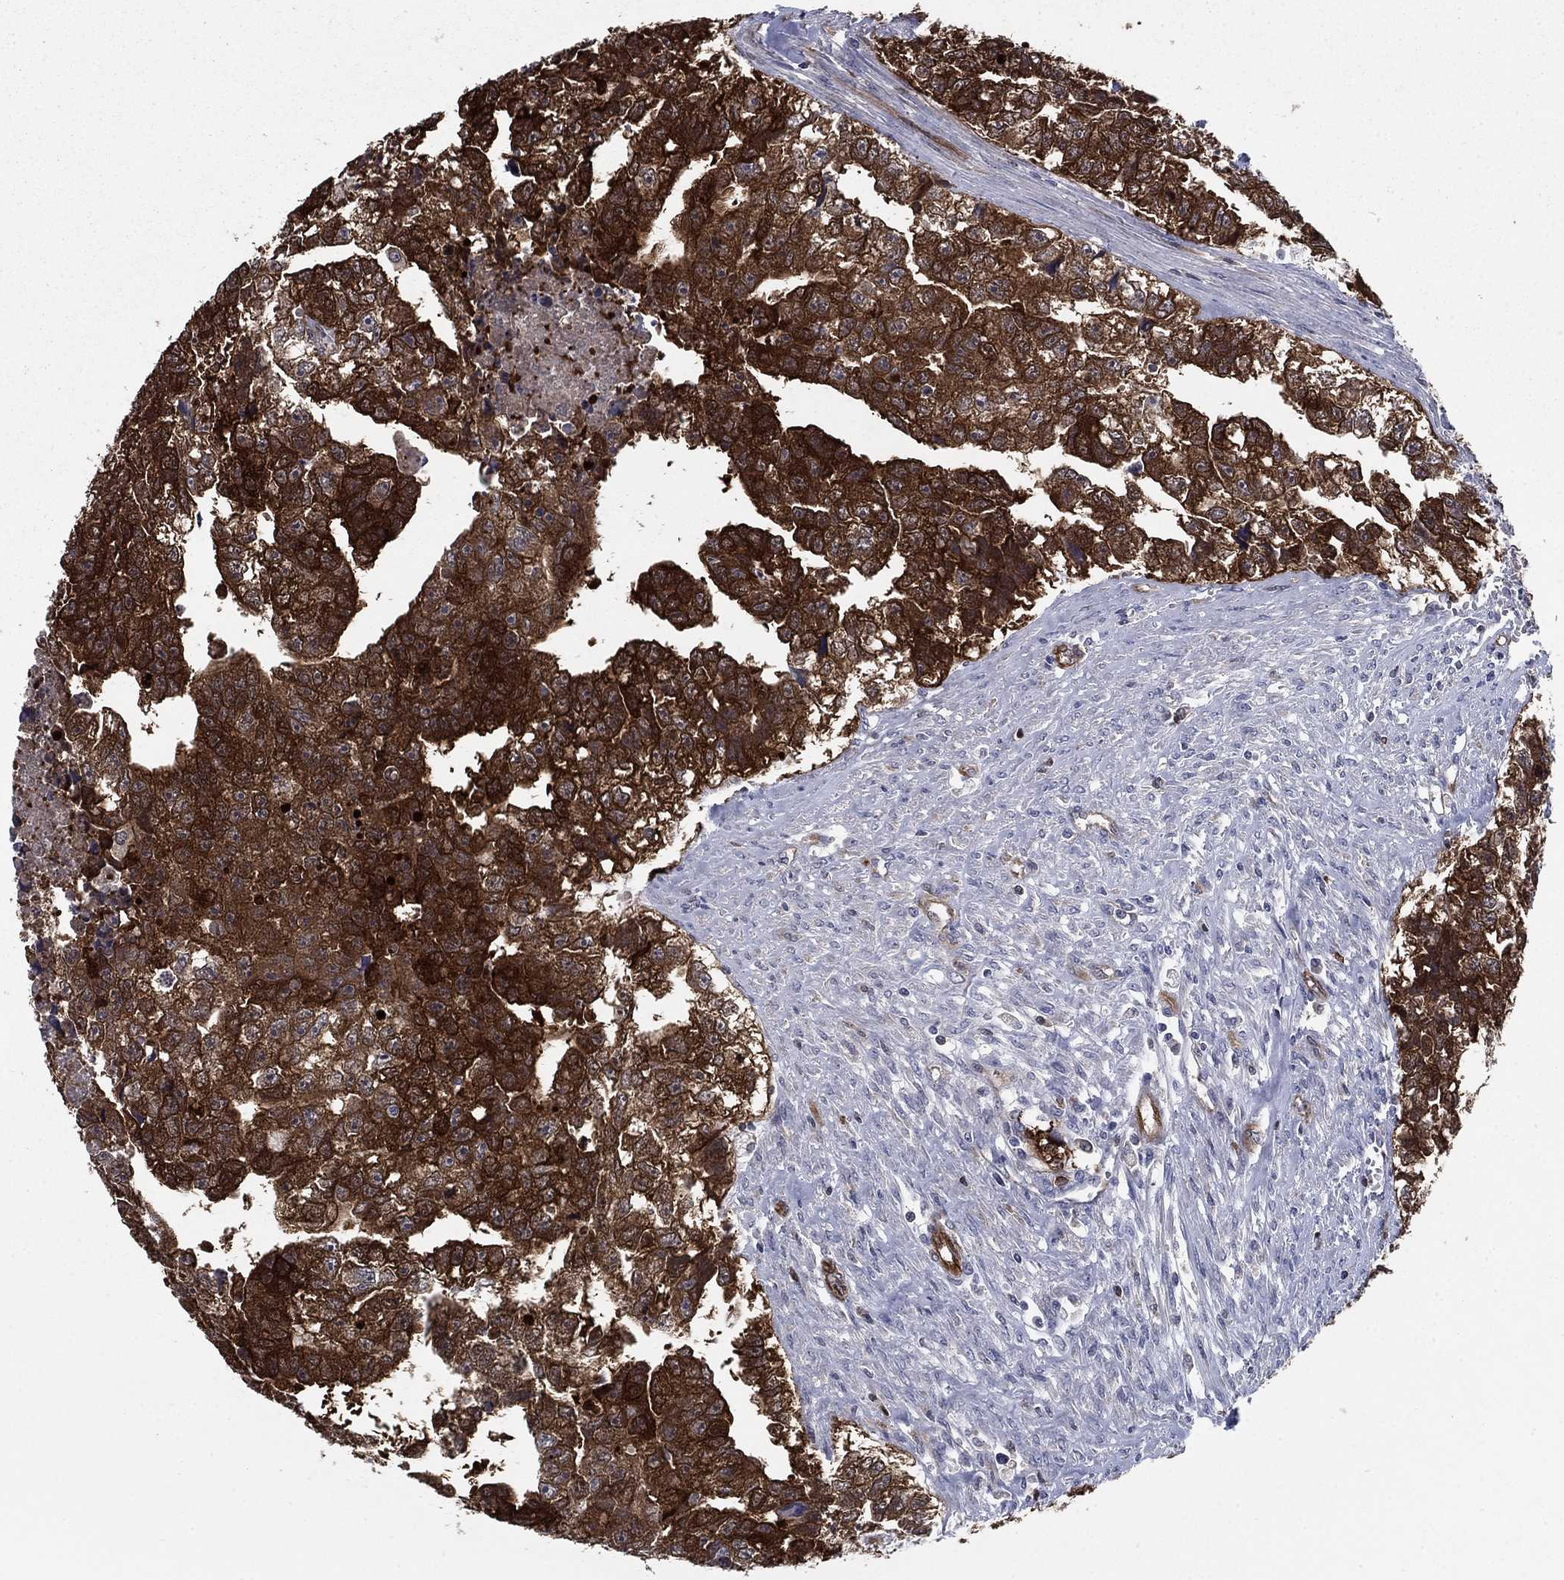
{"staining": {"intensity": "strong", "quantity": ">75%", "location": "cytoplasmic/membranous"}, "tissue": "testis cancer", "cell_type": "Tumor cells", "image_type": "cancer", "snomed": [{"axis": "morphology", "description": "Carcinoma, Embryonal, NOS"}, {"axis": "morphology", "description": "Teratoma, malignant, NOS"}, {"axis": "topography", "description": "Testis"}], "caption": "IHC of testis cancer reveals high levels of strong cytoplasmic/membranous positivity in approximately >75% of tumor cells.", "gene": "STMN1", "patient": {"sex": "male", "age": 44}}